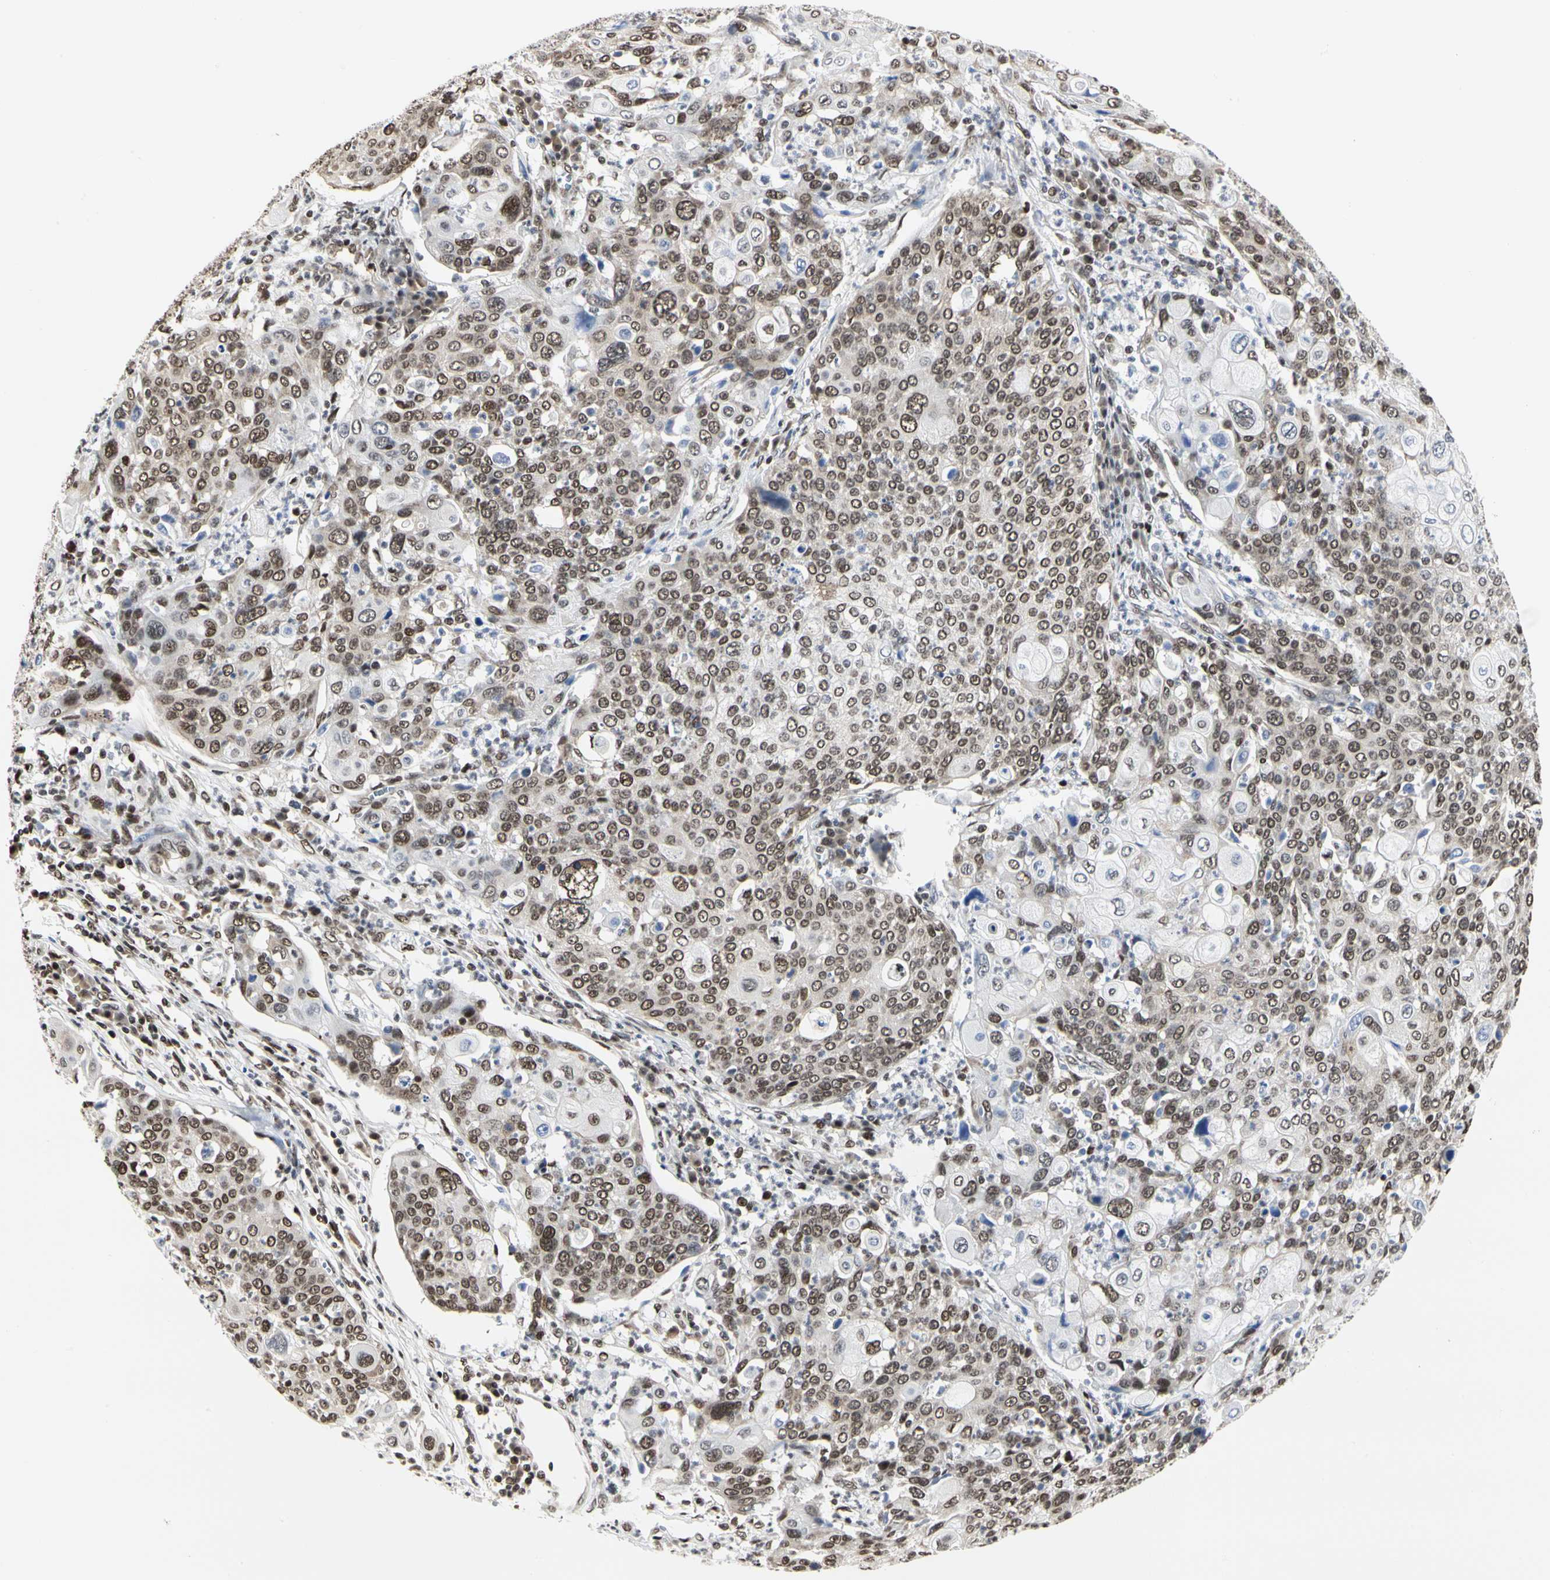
{"staining": {"intensity": "moderate", "quantity": ">75%", "location": "nuclear"}, "tissue": "cervical cancer", "cell_type": "Tumor cells", "image_type": "cancer", "snomed": [{"axis": "morphology", "description": "Squamous cell carcinoma, NOS"}, {"axis": "topography", "description": "Cervix"}], "caption": "Cervical cancer (squamous cell carcinoma) stained with a protein marker exhibits moderate staining in tumor cells.", "gene": "PRMT3", "patient": {"sex": "female", "age": 40}}